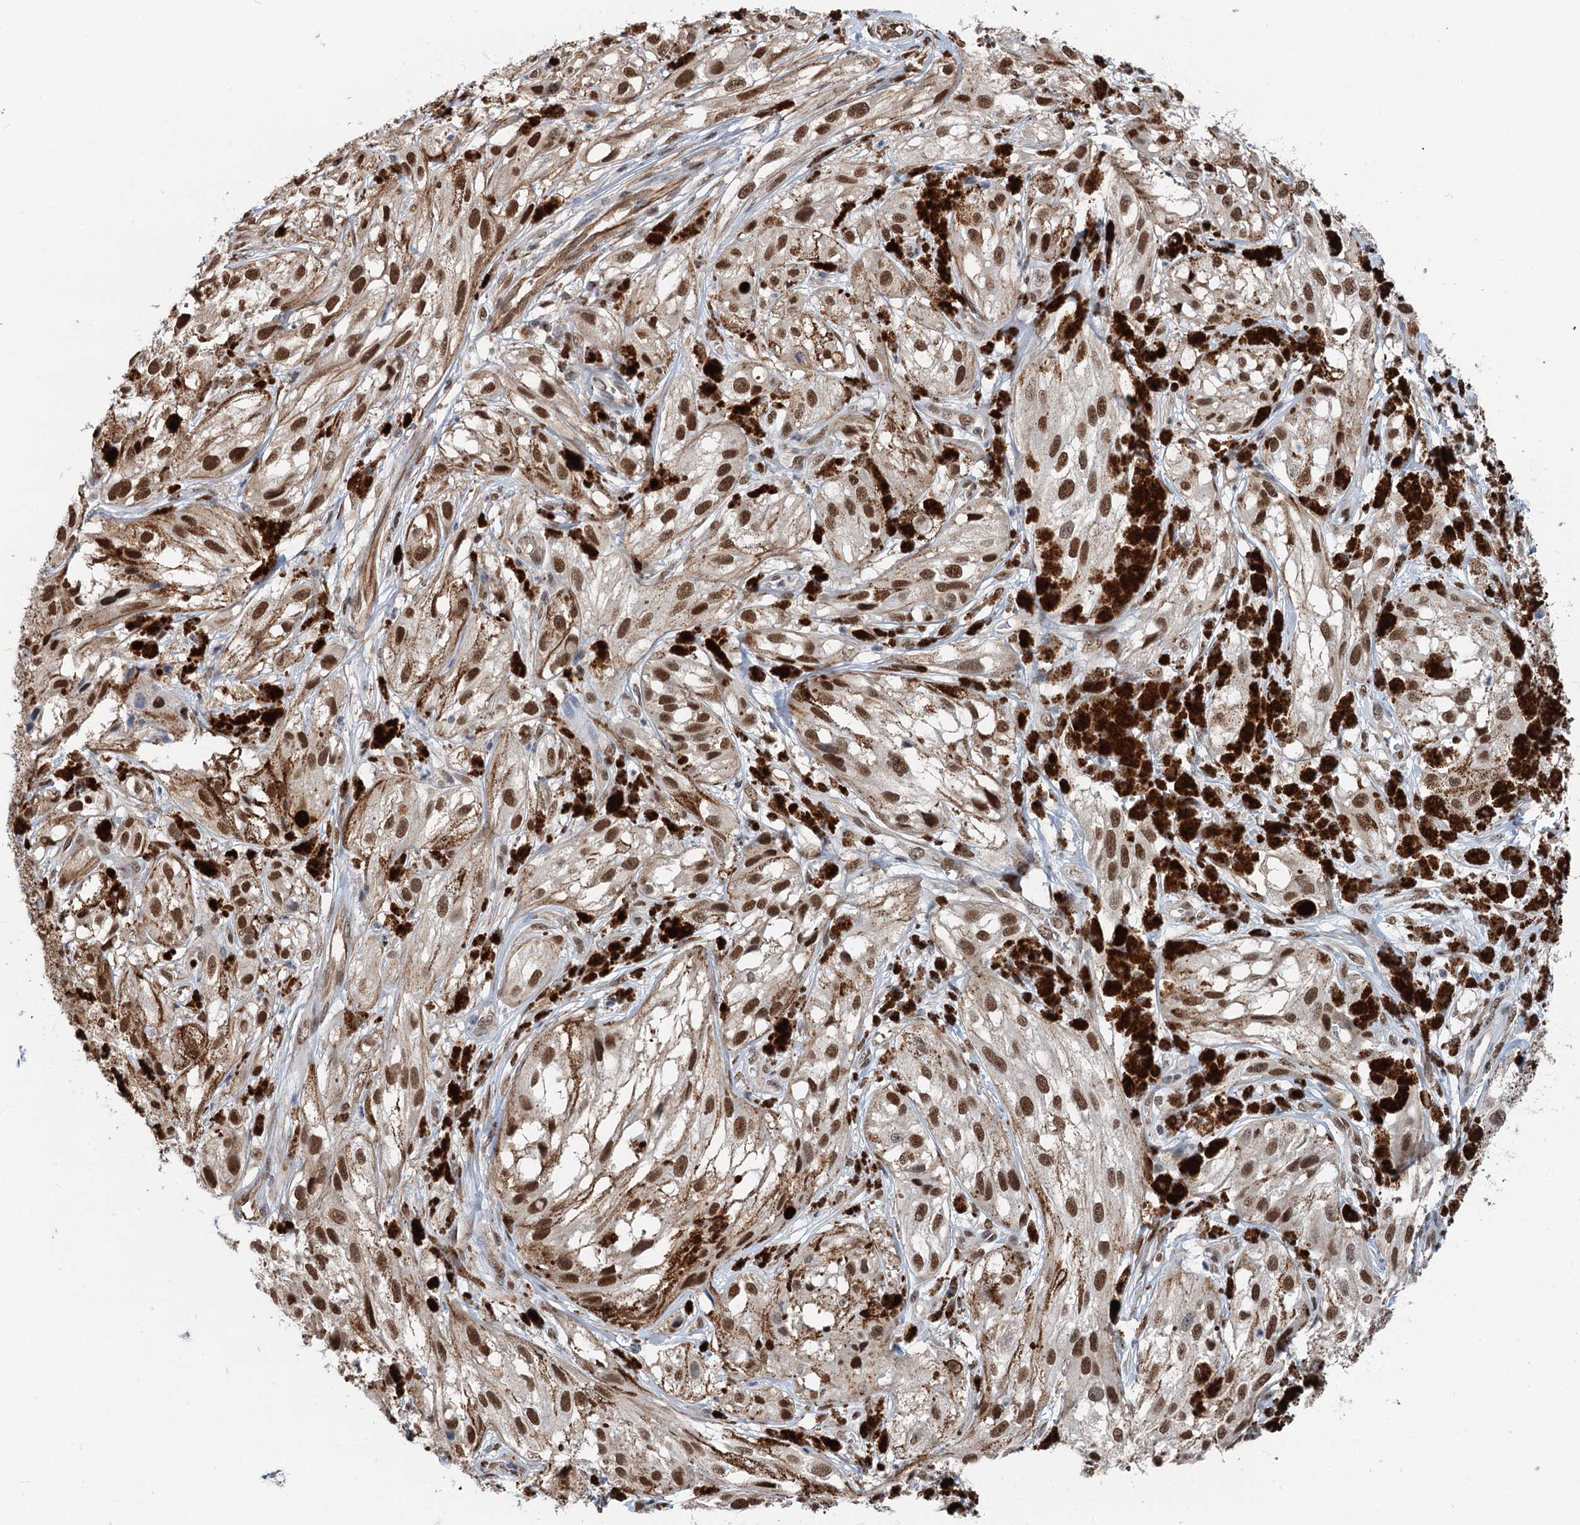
{"staining": {"intensity": "moderate", "quantity": ">75%", "location": "nuclear"}, "tissue": "melanoma", "cell_type": "Tumor cells", "image_type": "cancer", "snomed": [{"axis": "morphology", "description": "Malignant melanoma, NOS"}, {"axis": "topography", "description": "Skin"}], "caption": "High-power microscopy captured an immunohistochemistry (IHC) histopathology image of malignant melanoma, revealing moderate nuclear staining in approximately >75% of tumor cells.", "gene": "CFDP1", "patient": {"sex": "male", "age": 88}}